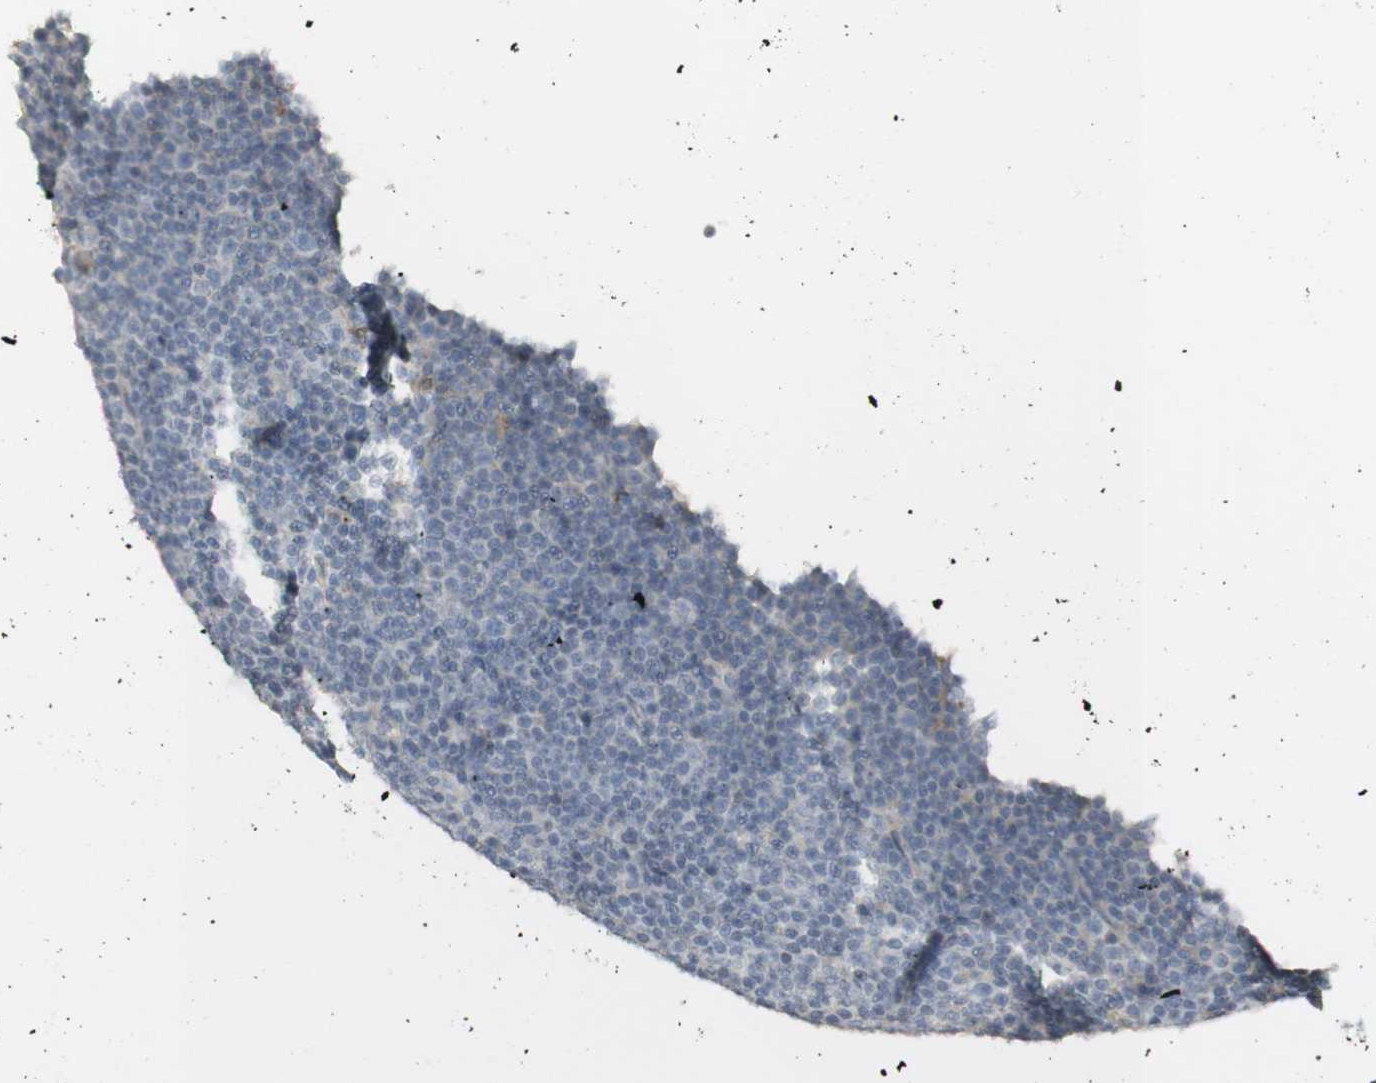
{"staining": {"intensity": "negative", "quantity": "none", "location": "none"}, "tissue": "lymphoma", "cell_type": "Tumor cells", "image_type": "cancer", "snomed": [{"axis": "morphology", "description": "Malignant lymphoma, non-Hodgkin's type, Low grade"}, {"axis": "topography", "description": "Lymph node"}], "caption": "The histopathology image exhibits no staining of tumor cells in lymphoma.", "gene": "NID1", "patient": {"sex": "female", "age": 67}}